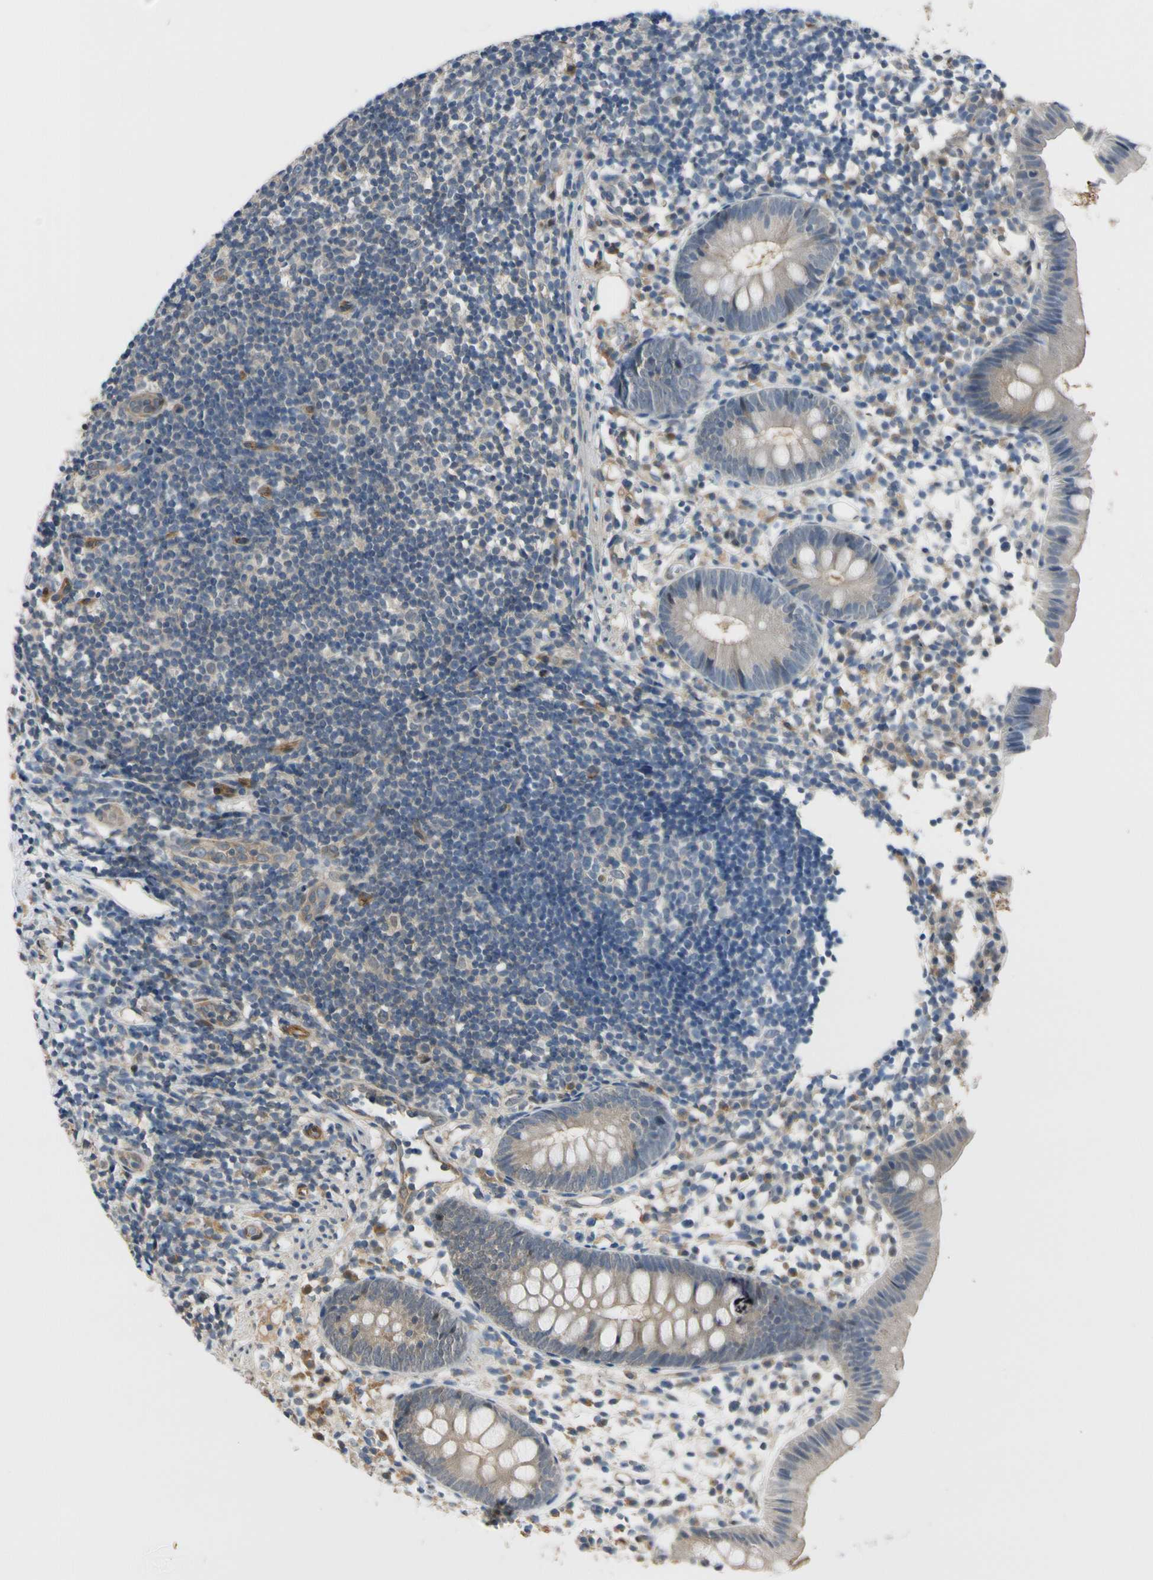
{"staining": {"intensity": "weak", "quantity": ">75%", "location": "cytoplasmic/membranous"}, "tissue": "appendix", "cell_type": "Glandular cells", "image_type": "normal", "snomed": [{"axis": "morphology", "description": "Normal tissue, NOS"}, {"axis": "topography", "description": "Appendix"}], "caption": "Immunohistochemistry (IHC) of unremarkable human appendix demonstrates low levels of weak cytoplasmic/membranous expression in approximately >75% of glandular cells. (Brightfield microscopy of DAB IHC at high magnification).", "gene": "RASGRF1", "patient": {"sex": "female", "age": 20}}